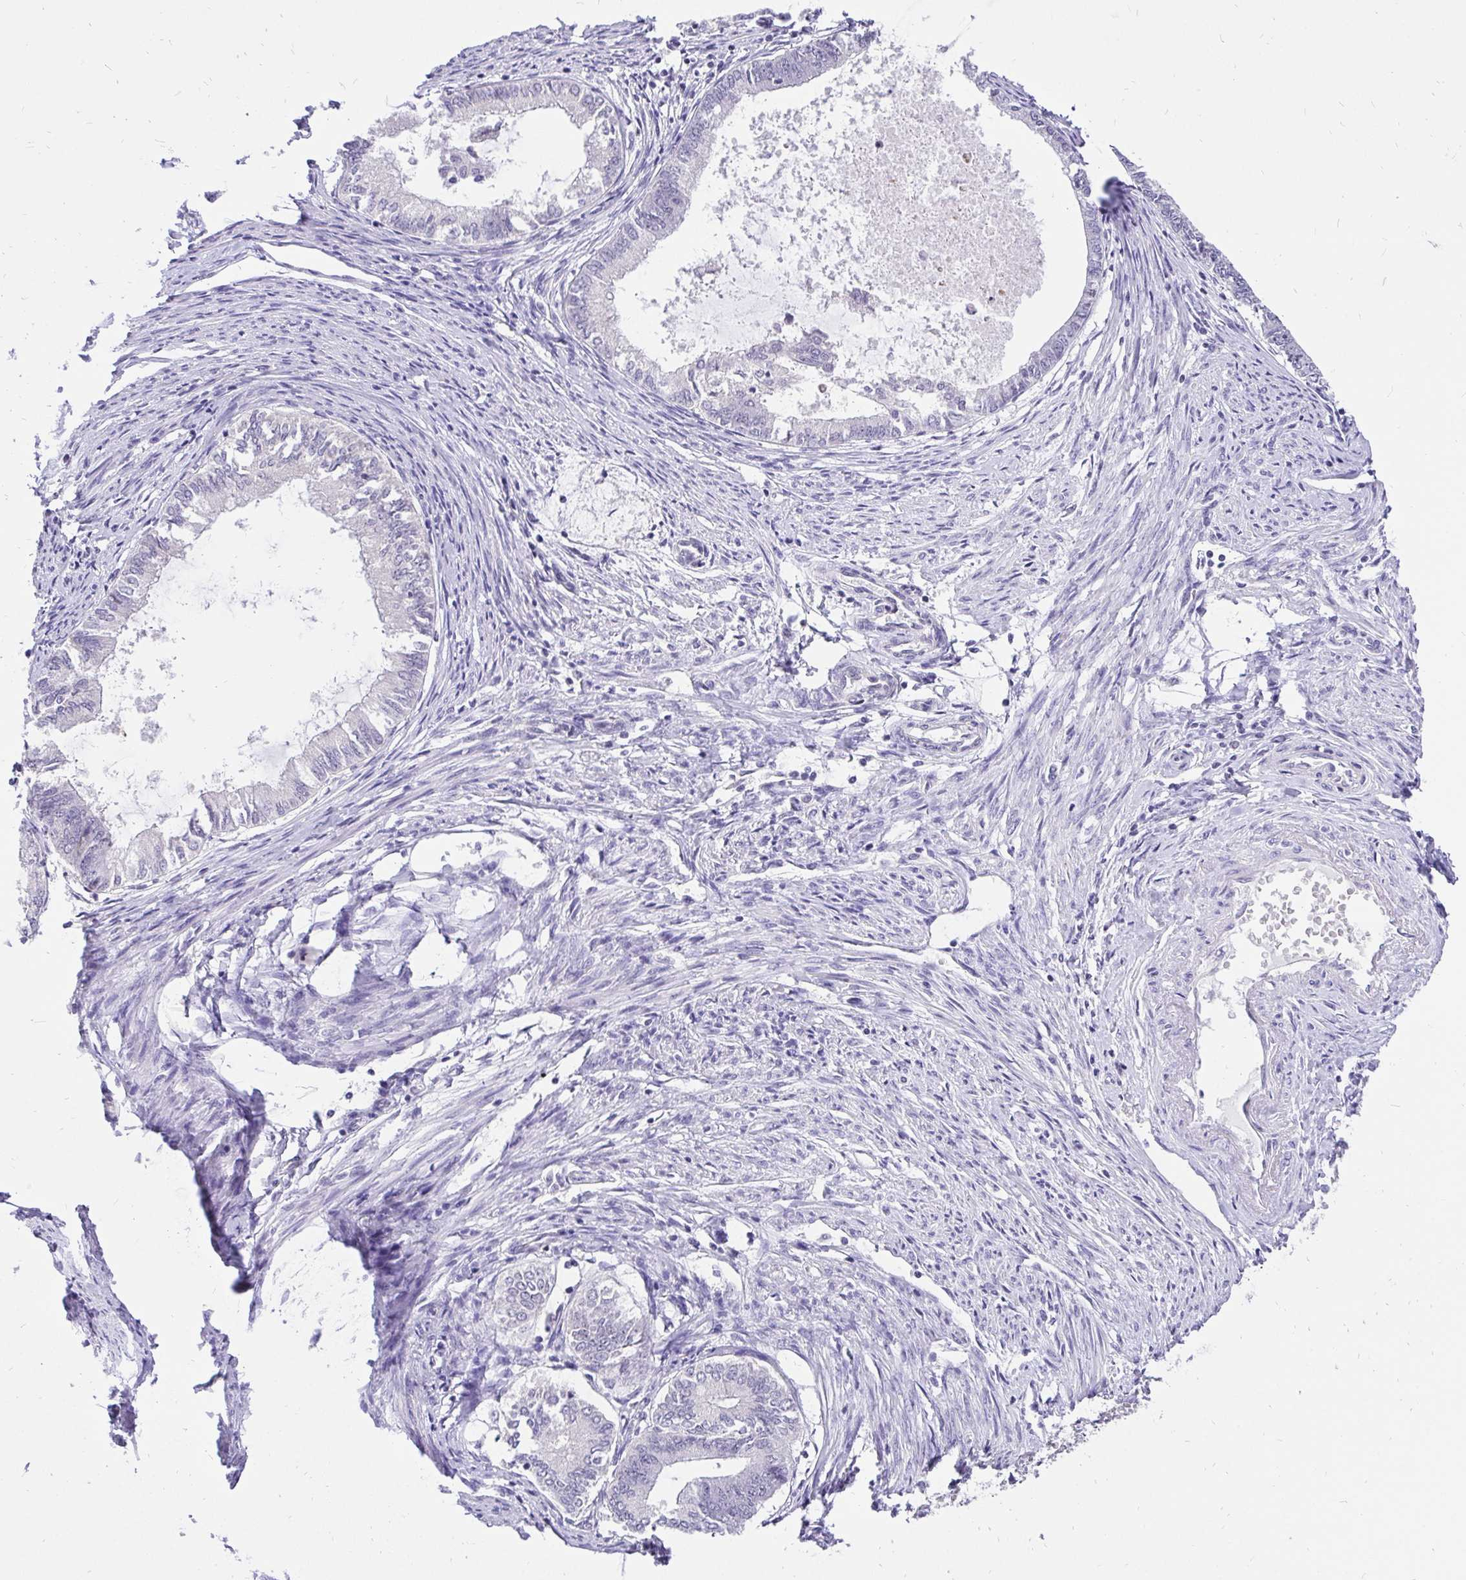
{"staining": {"intensity": "negative", "quantity": "none", "location": "none"}, "tissue": "endometrial cancer", "cell_type": "Tumor cells", "image_type": "cancer", "snomed": [{"axis": "morphology", "description": "Adenocarcinoma, NOS"}, {"axis": "topography", "description": "Endometrium"}], "caption": "Protein analysis of endometrial adenocarcinoma reveals no significant positivity in tumor cells.", "gene": "ZNF860", "patient": {"sex": "female", "age": 86}}